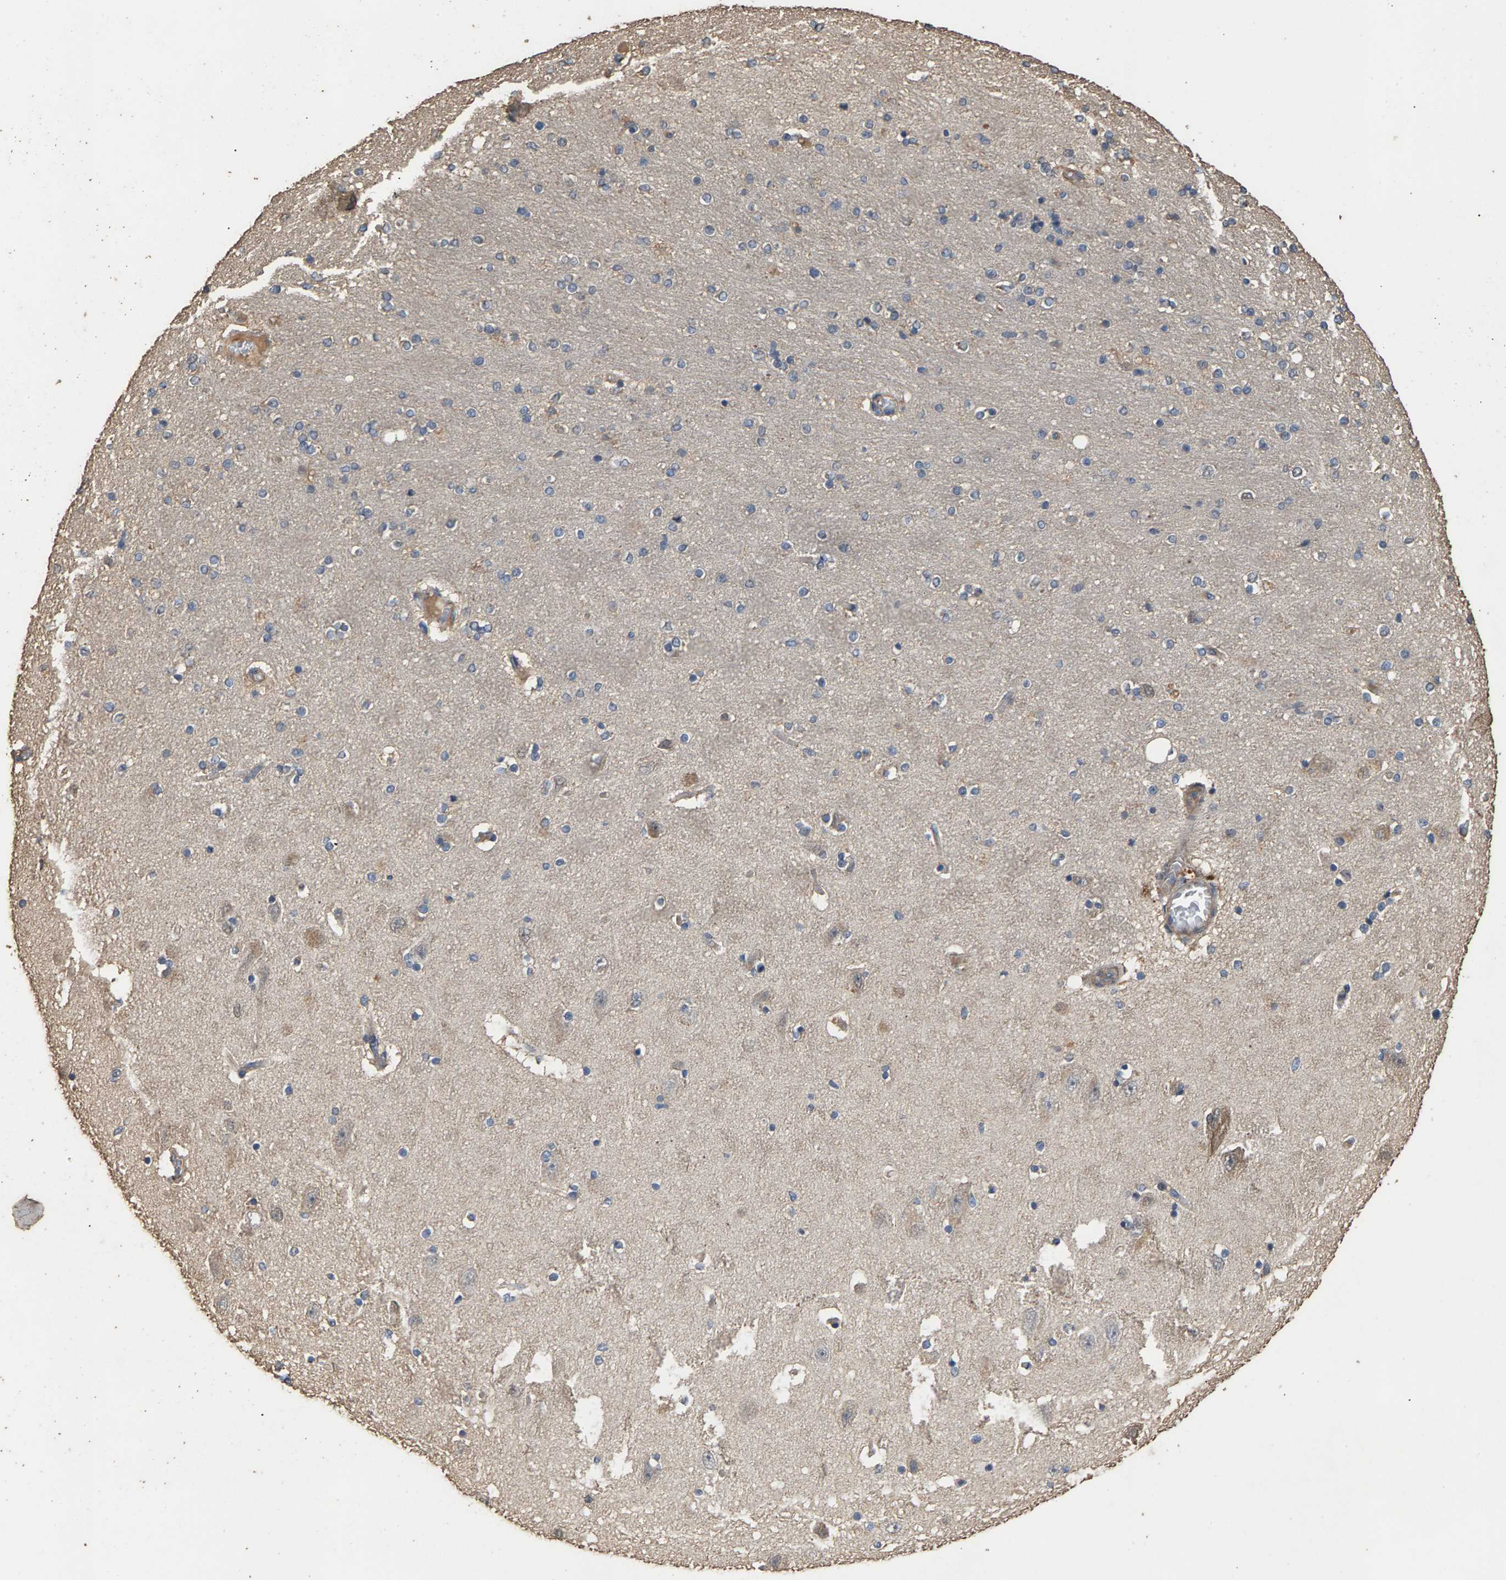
{"staining": {"intensity": "negative", "quantity": "none", "location": "none"}, "tissue": "hippocampus", "cell_type": "Glial cells", "image_type": "normal", "snomed": [{"axis": "morphology", "description": "Normal tissue, NOS"}, {"axis": "topography", "description": "Hippocampus"}], "caption": "An IHC micrograph of unremarkable hippocampus is shown. There is no staining in glial cells of hippocampus.", "gene": "HTRA3", "patient": {"sex": "female", "age": 54}}